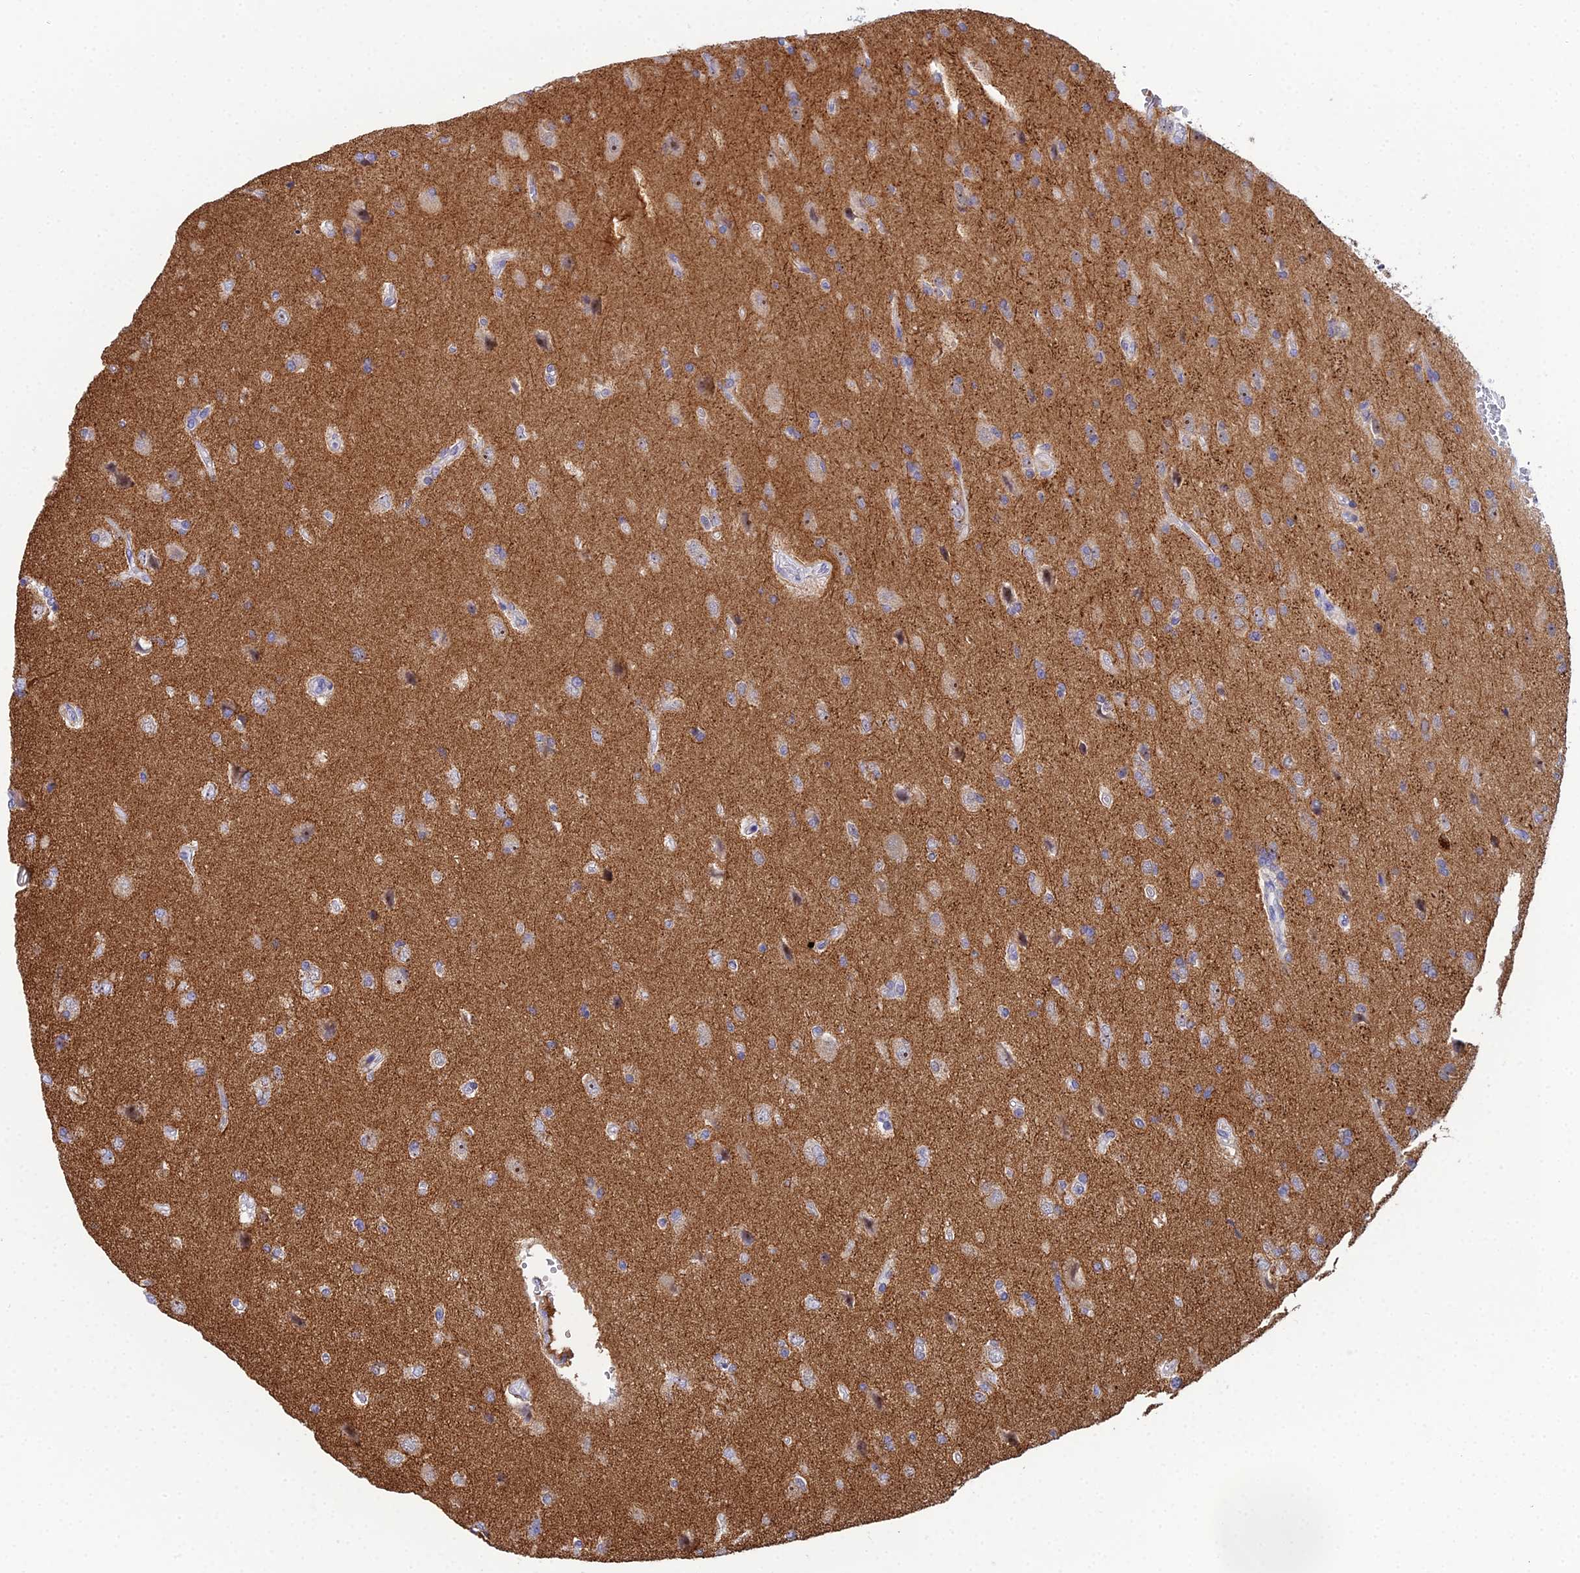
{"staining": {"intensity": "negative", "quantity": "none", "location": "none"}, "tissue": "glioma", "cell_type": "Tumor cells", "image_type": "cancer", "snomed": [{"axis": "morphology", "description": "Glioma, malignant, High grade"}, {"axis": "topography", "description": "Brain"}], "caption": "The IHC micrograph has no significant staining in tumor cells of glioma tissue.", "gene": "PLPP4", "patient": {"sex": "male", "age": 56}}